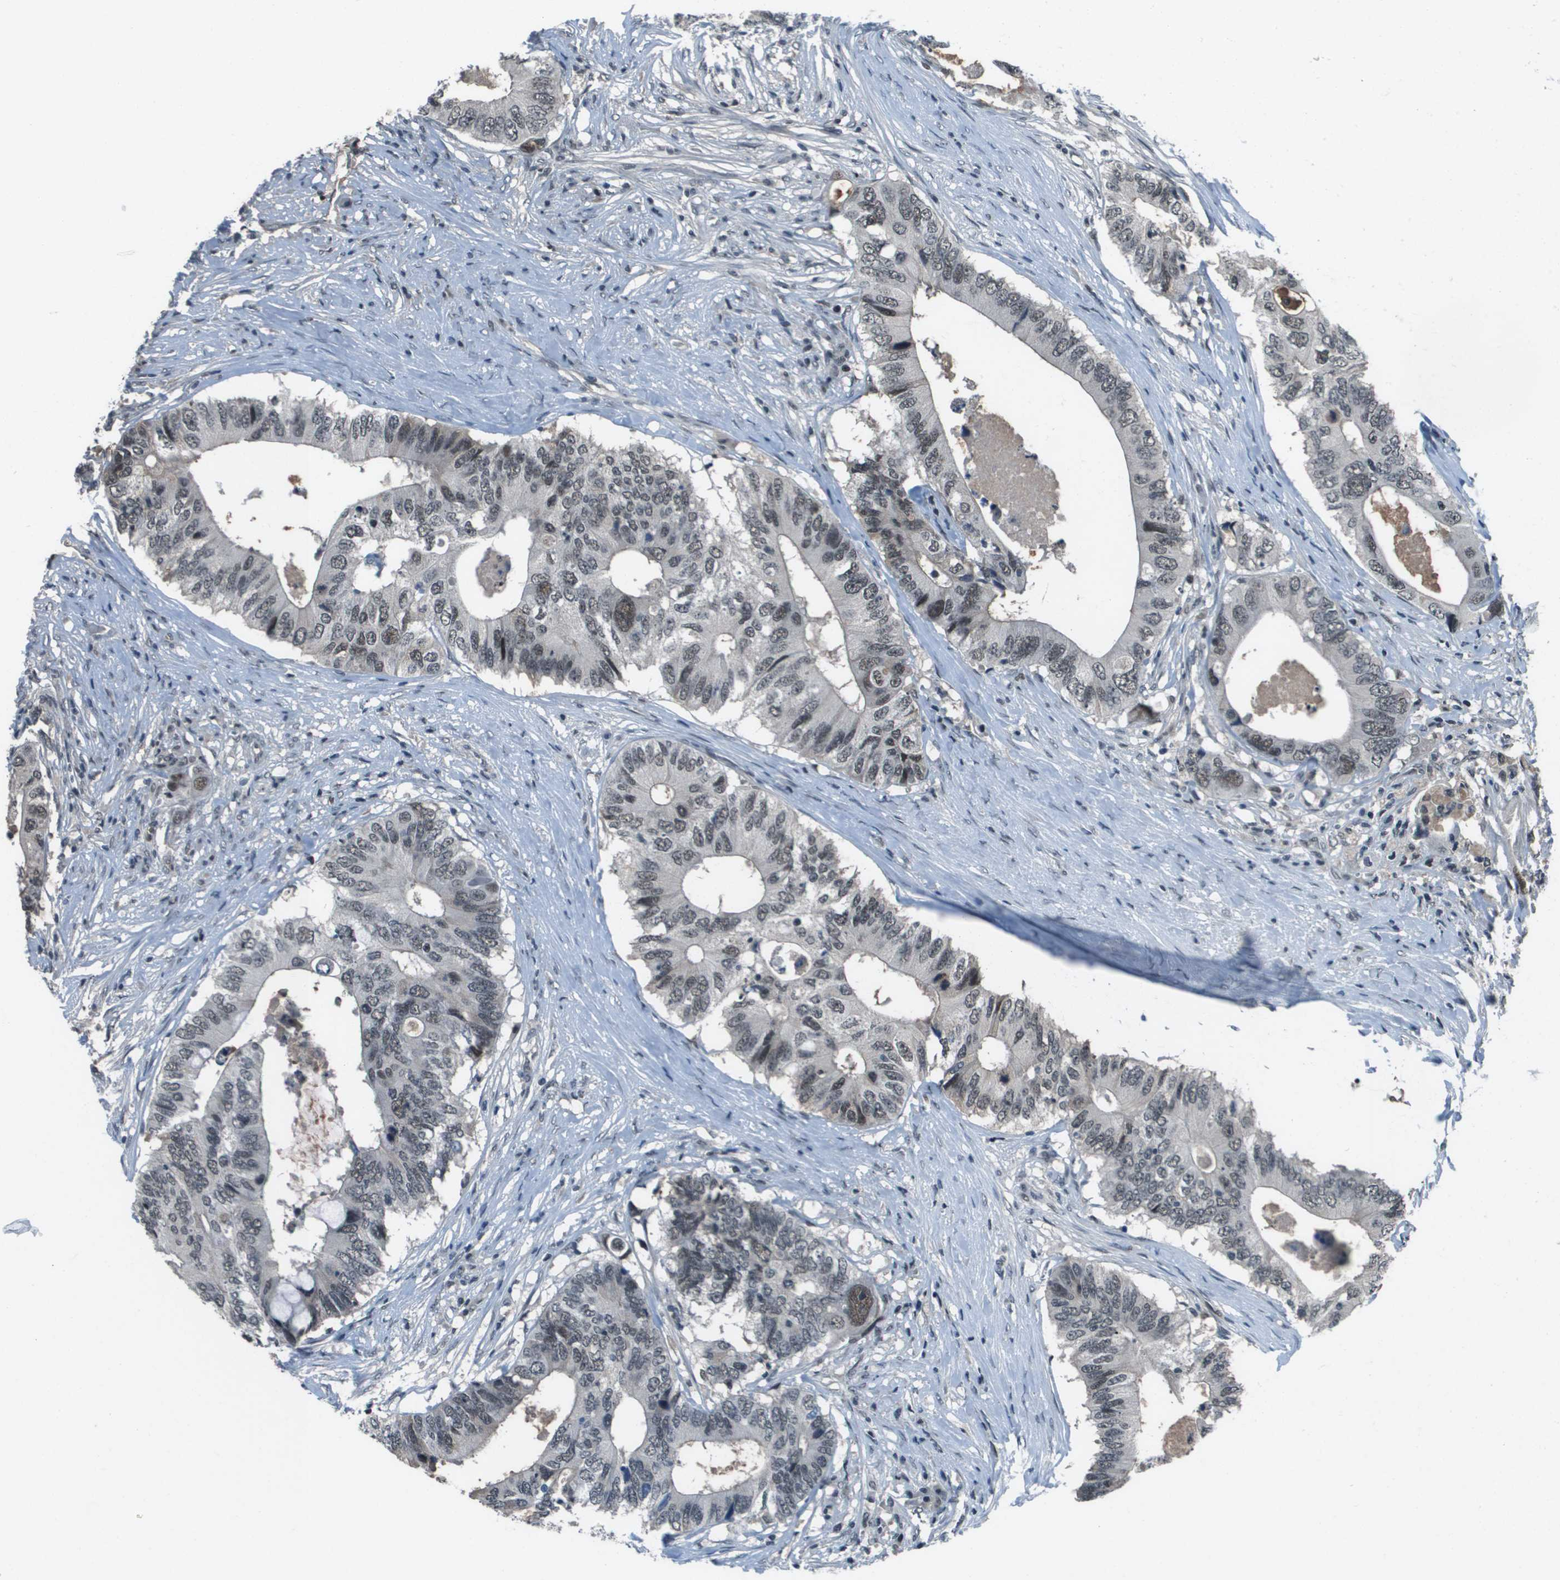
{"staining": {"intensity": "moderate", "quantity": "25%-75%", "location": "nuclear"}, "tissue": "colorectal cancer", "cell_type": "Tumor cells", "image_type": "cancer", "snomed": [{"axis": "morphology", "description": "Adenocarcinoma, NOS"}, {"axis": "topography", "description": "Colon"}], "caption": "Immunohistochemical staining of human colorectal cancer reveals moderate nuclear protein expression in about 25%-75% of tumor cells. (Stains: DAB in brown, nuclei in blue, Microscopy: brightfield microscopy at high magnification).", "gene": "THRAP3", "patient": {"sex": "male", "age": 71}}